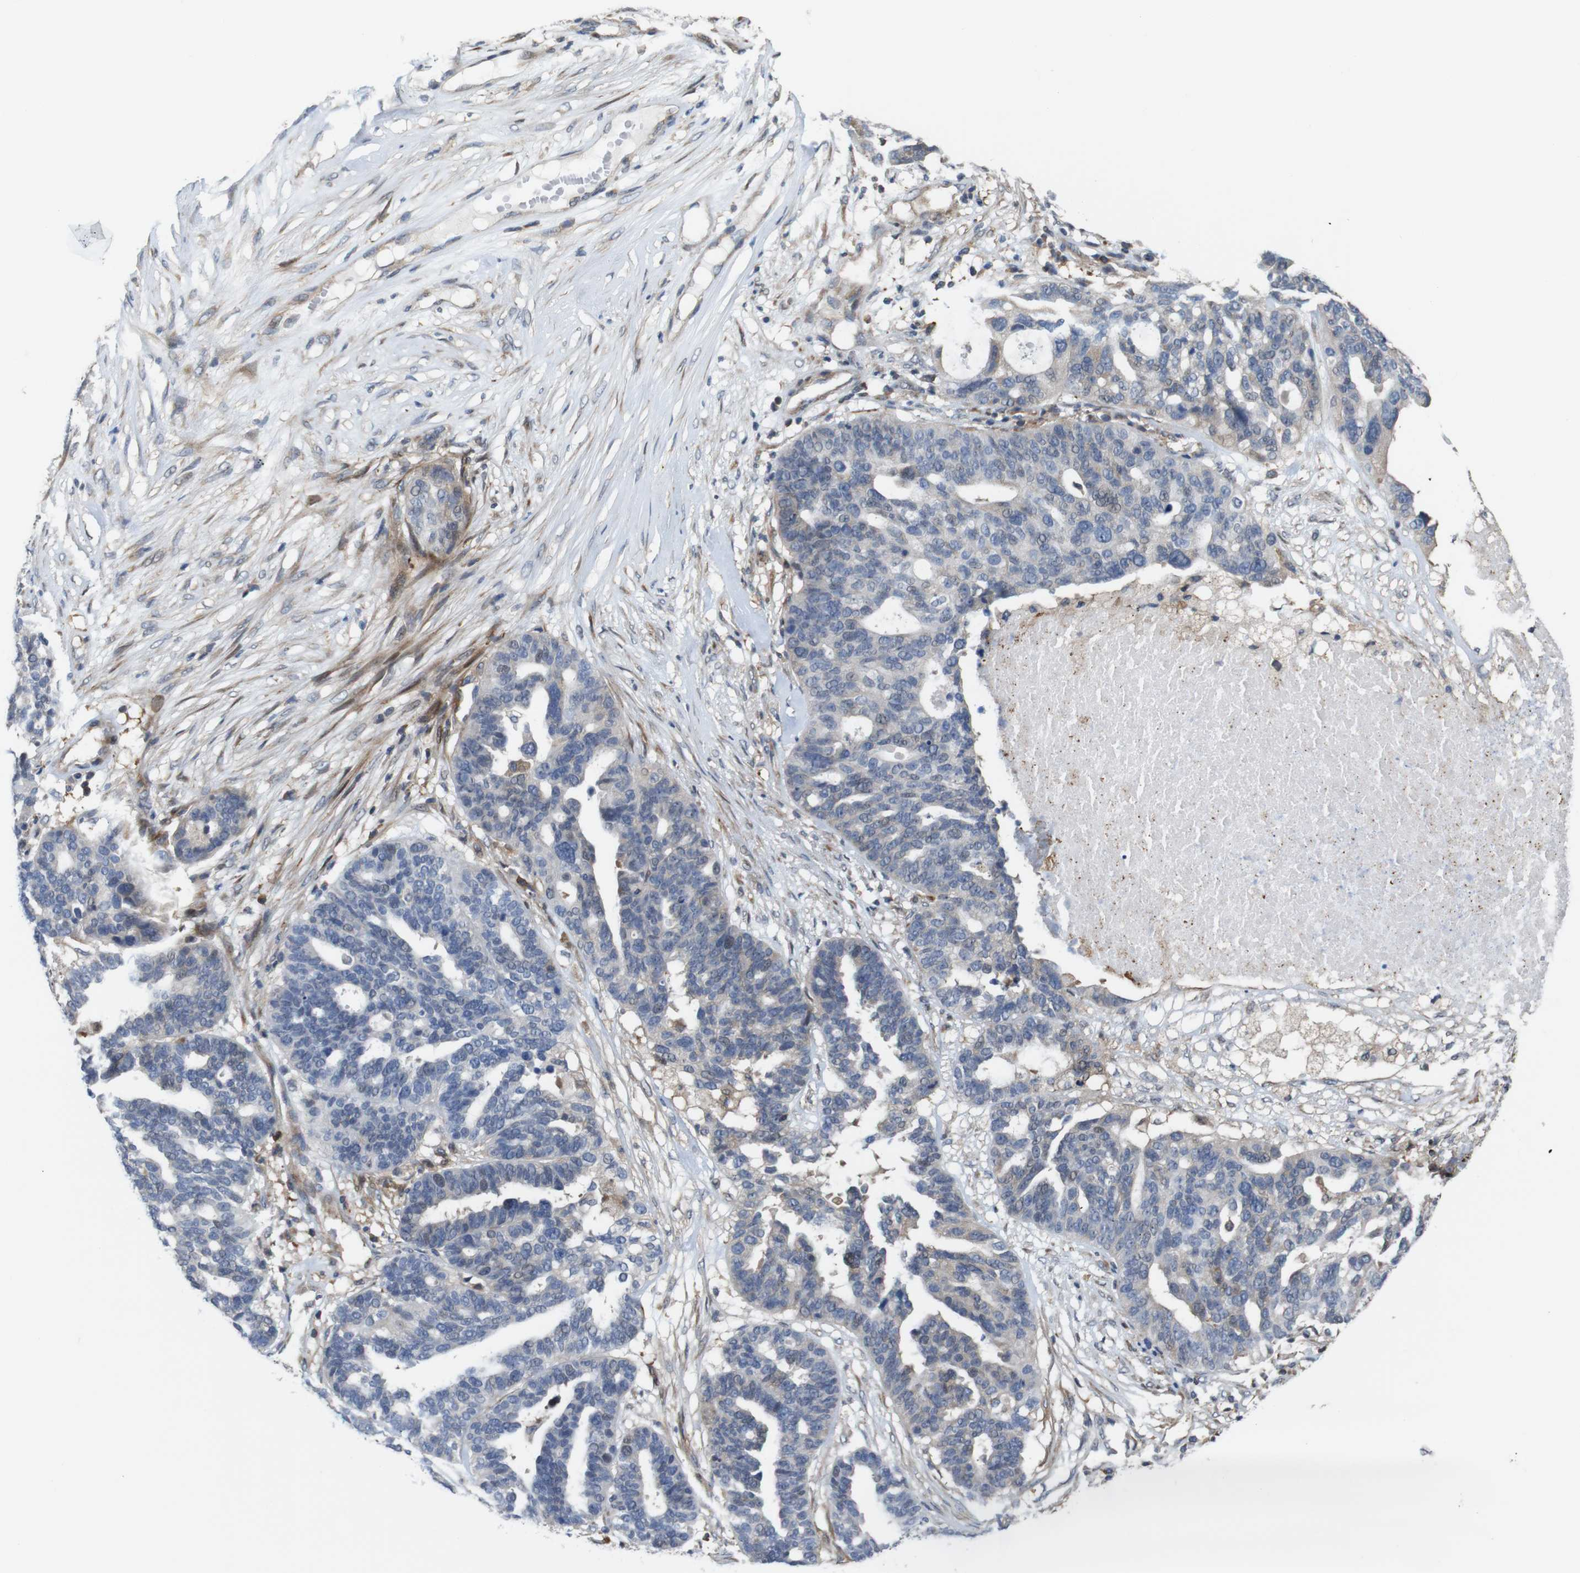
{"staining": {"intensity": "weak", "quantity": "<25%", "location": "cytoplasmic/membranous,nuclear"}, "tissue": "ovarian cancer", "cell_type": "Tumor cells", "image_type": "cancer", "snomed": [{"axis": "morphology", "description": "Cystadenocarcinoma, serous, NOS"}, {"axis": "topography", "description": "Ovary"}], "caption": "Serous cystadenocarcinoma (ovarian) stained for a protein using IHC displays no staining tumor cells.", "gene": "PCOLCE2", "patient": {"sex": "female", "age": 59}}